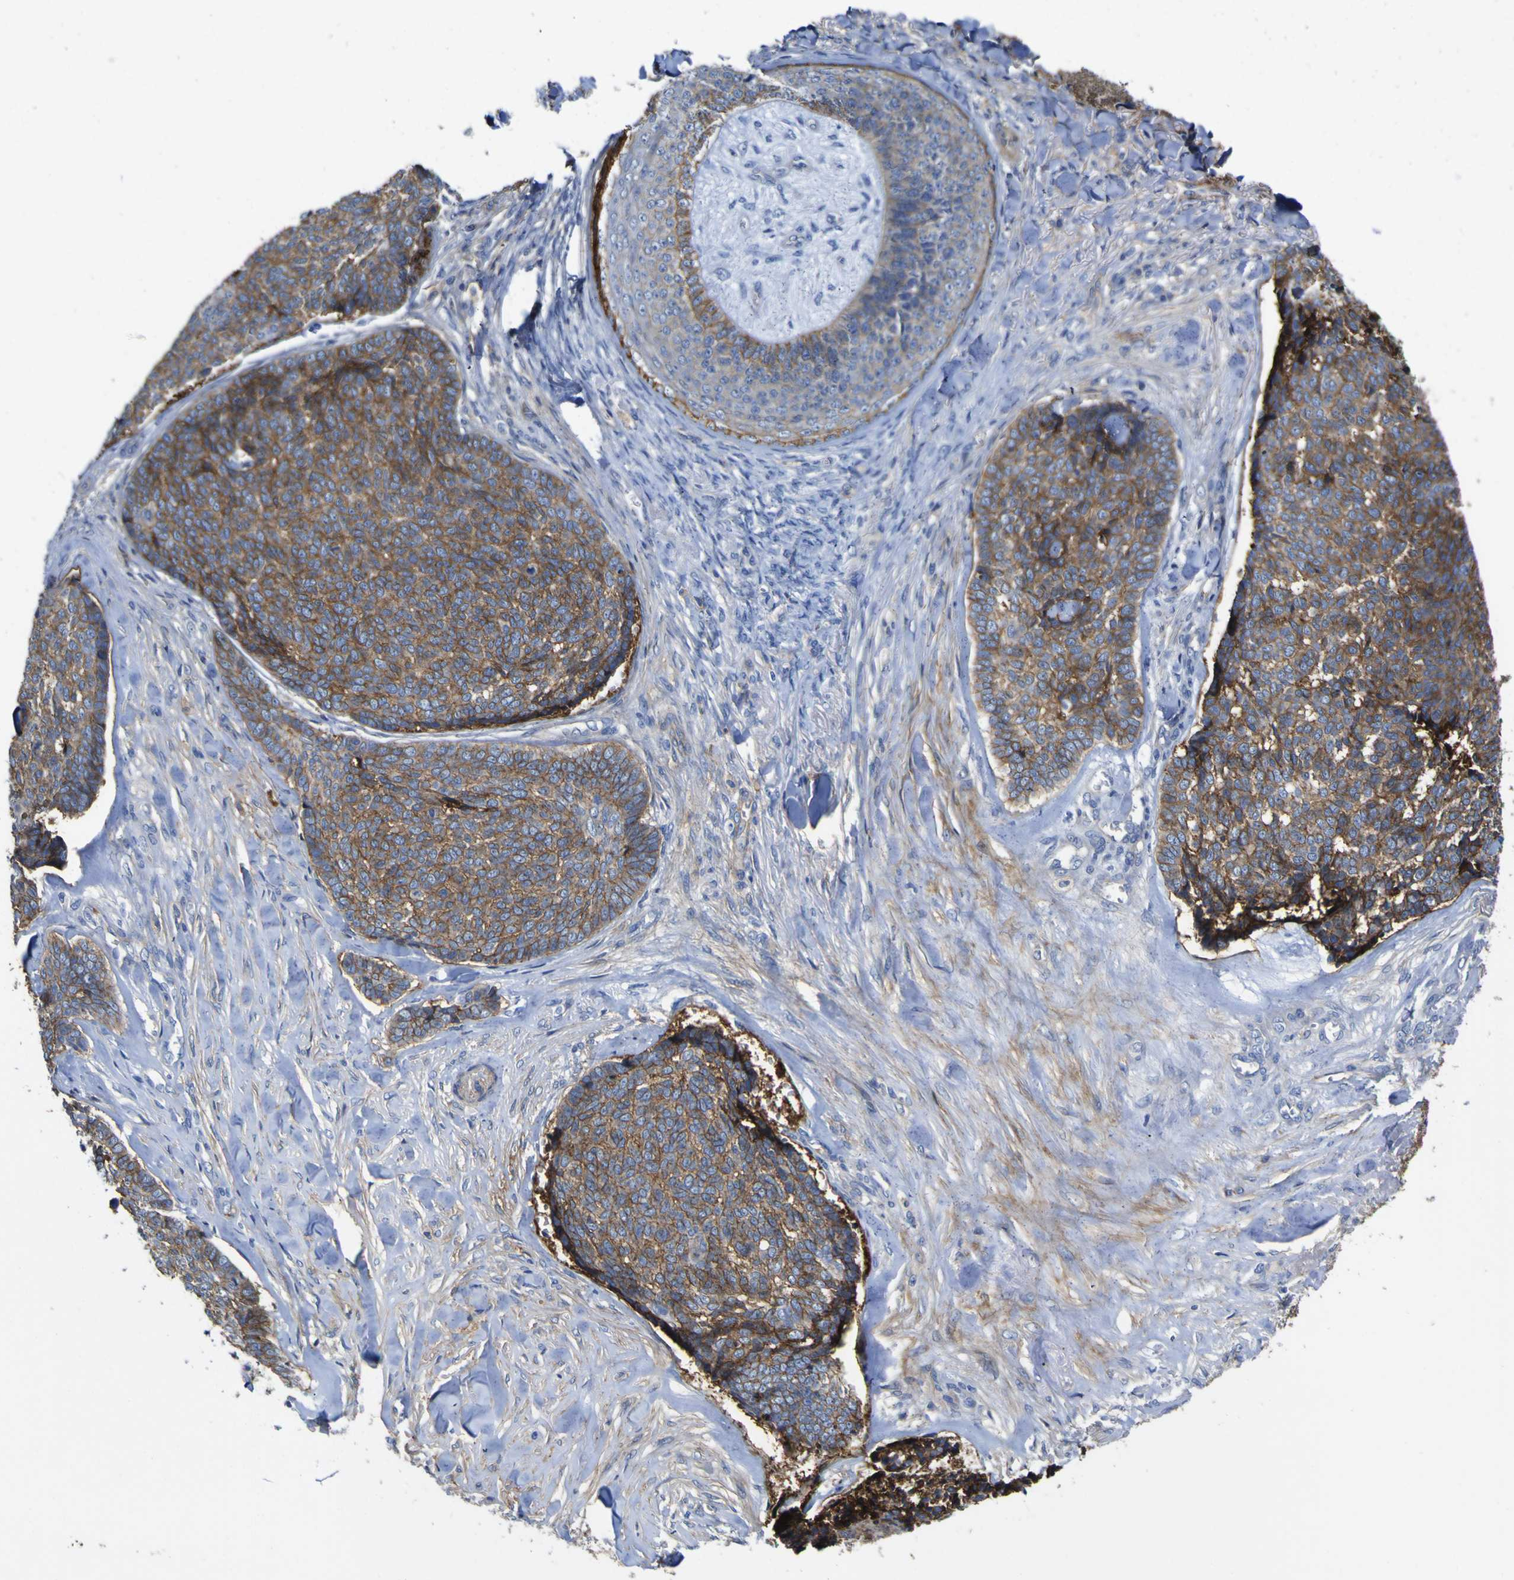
{"staining": {"intensity": "moderate", "quantity": ">75%", "location": "cytoplasmic/membranous"}, "tissue": "skin cancer", "cell_type": "Tumor cells", "image_type": "cancer", "snomed": [{"axis": "morphology", "description": "Basal cell carcinoma"}, {"axis": "topography", "description": "Skin"}], "caption": "IHC photomicrograph of neoplastic tissue: basal cell carcinoma (skin) stained using IHC reveals medium levels of moderate protein expression localized specifically in the cytoplasmic/membranous of tumor cells, appearing as a cytoplasmic/membranous brown color.", "gene": "CD151", "patient": {"sex": "male", "age": 84}}